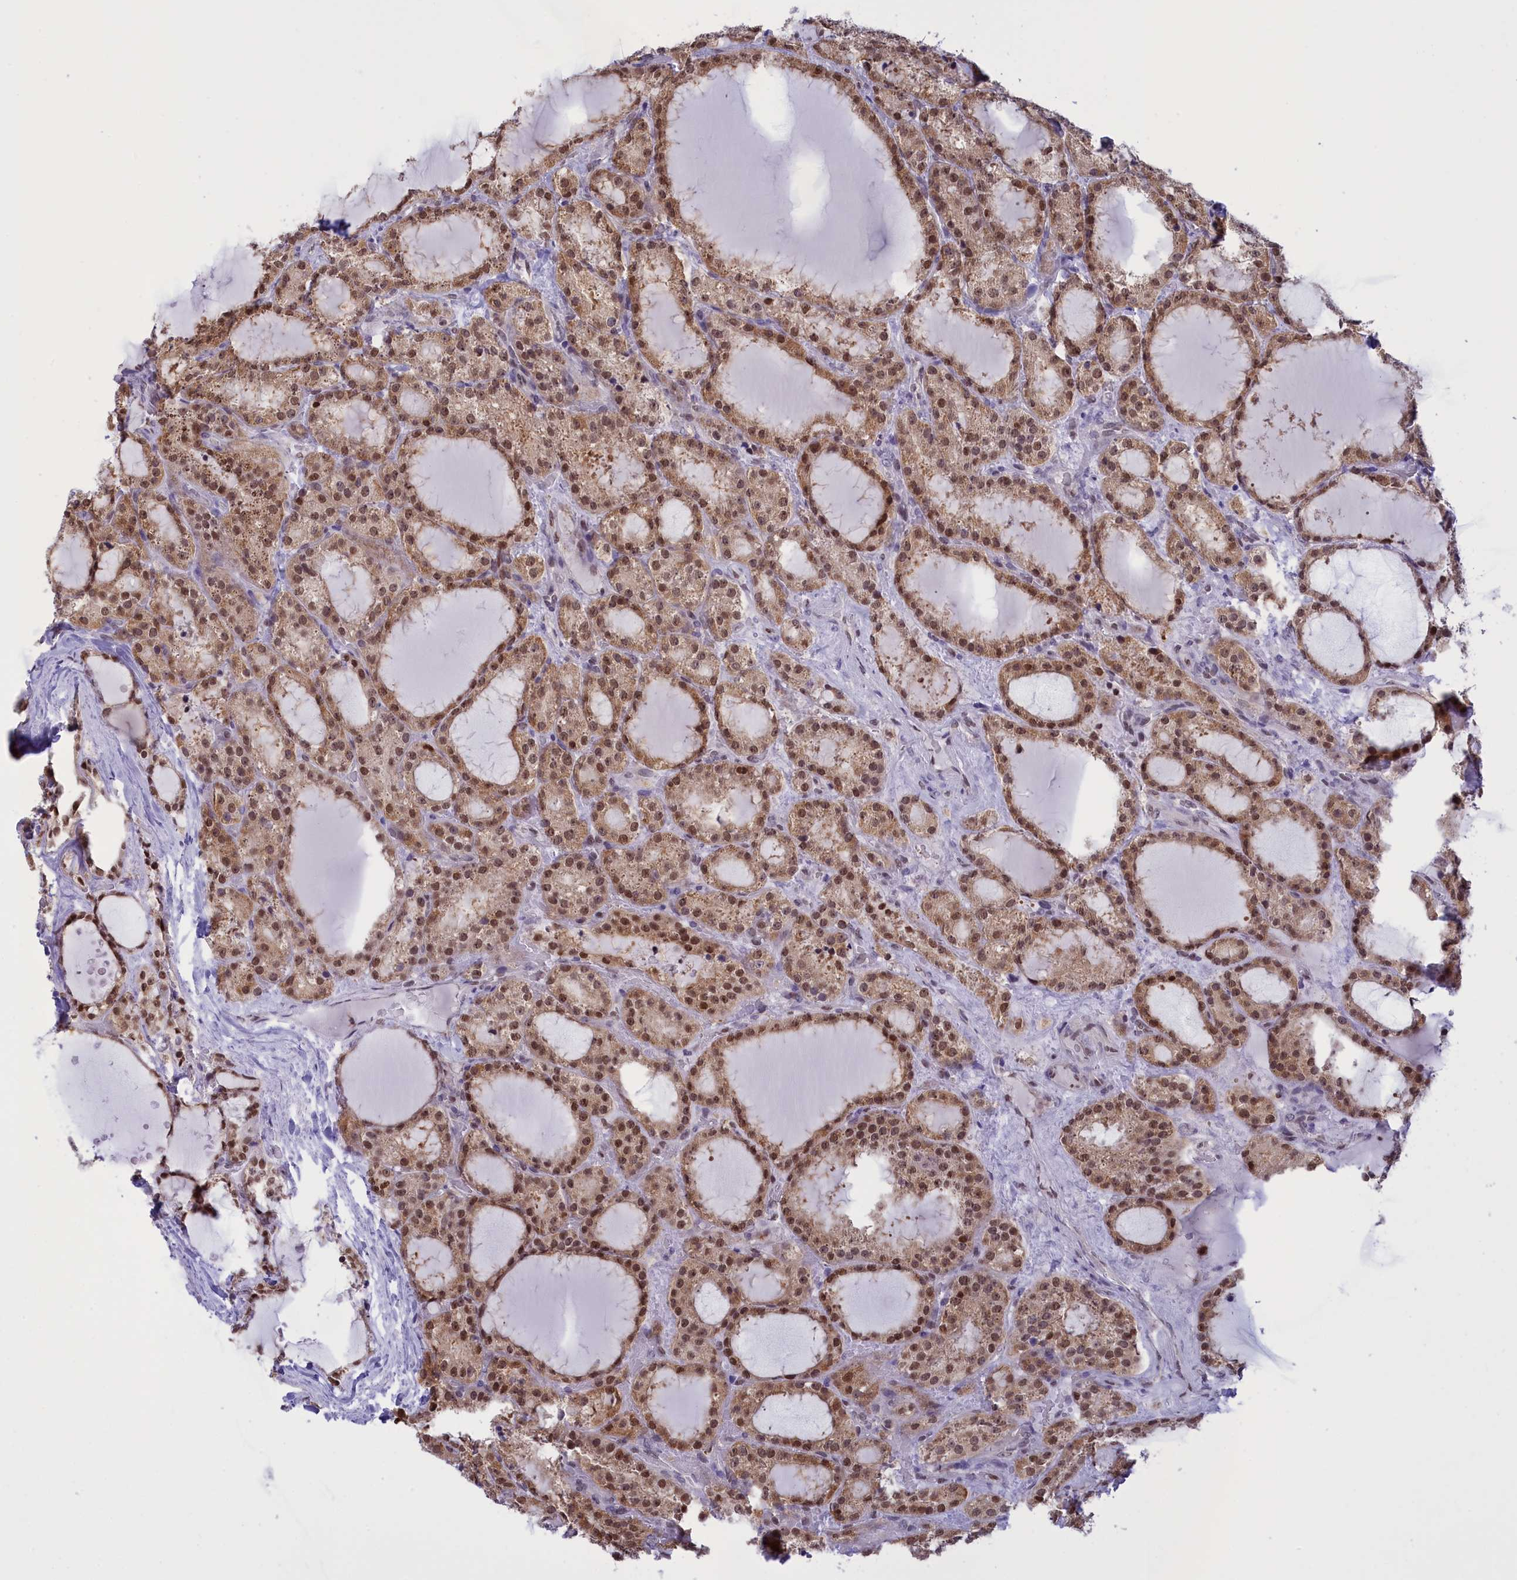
{"staining": {"intensity": "moderate", "quantity": ">75%", "location": "nuclear"}, "tissue": "thyroid cancer", "cell_type": "Tumor cells", "image_type": "cancer", "snomed": [{"axis": "morphology", "description": "Papillary adenocarcinoma, NOS"}, {"axis": "topography", "description": "Thyroid gland"}], "caption": "High-power microscopy captured an immunohistochemistry image of thyroid cancer, revealing moderate nuclear expression in about >75% of tumor cells.", "gene": "IZUMO2", "patient": {"sex": "male", "age": 77}}